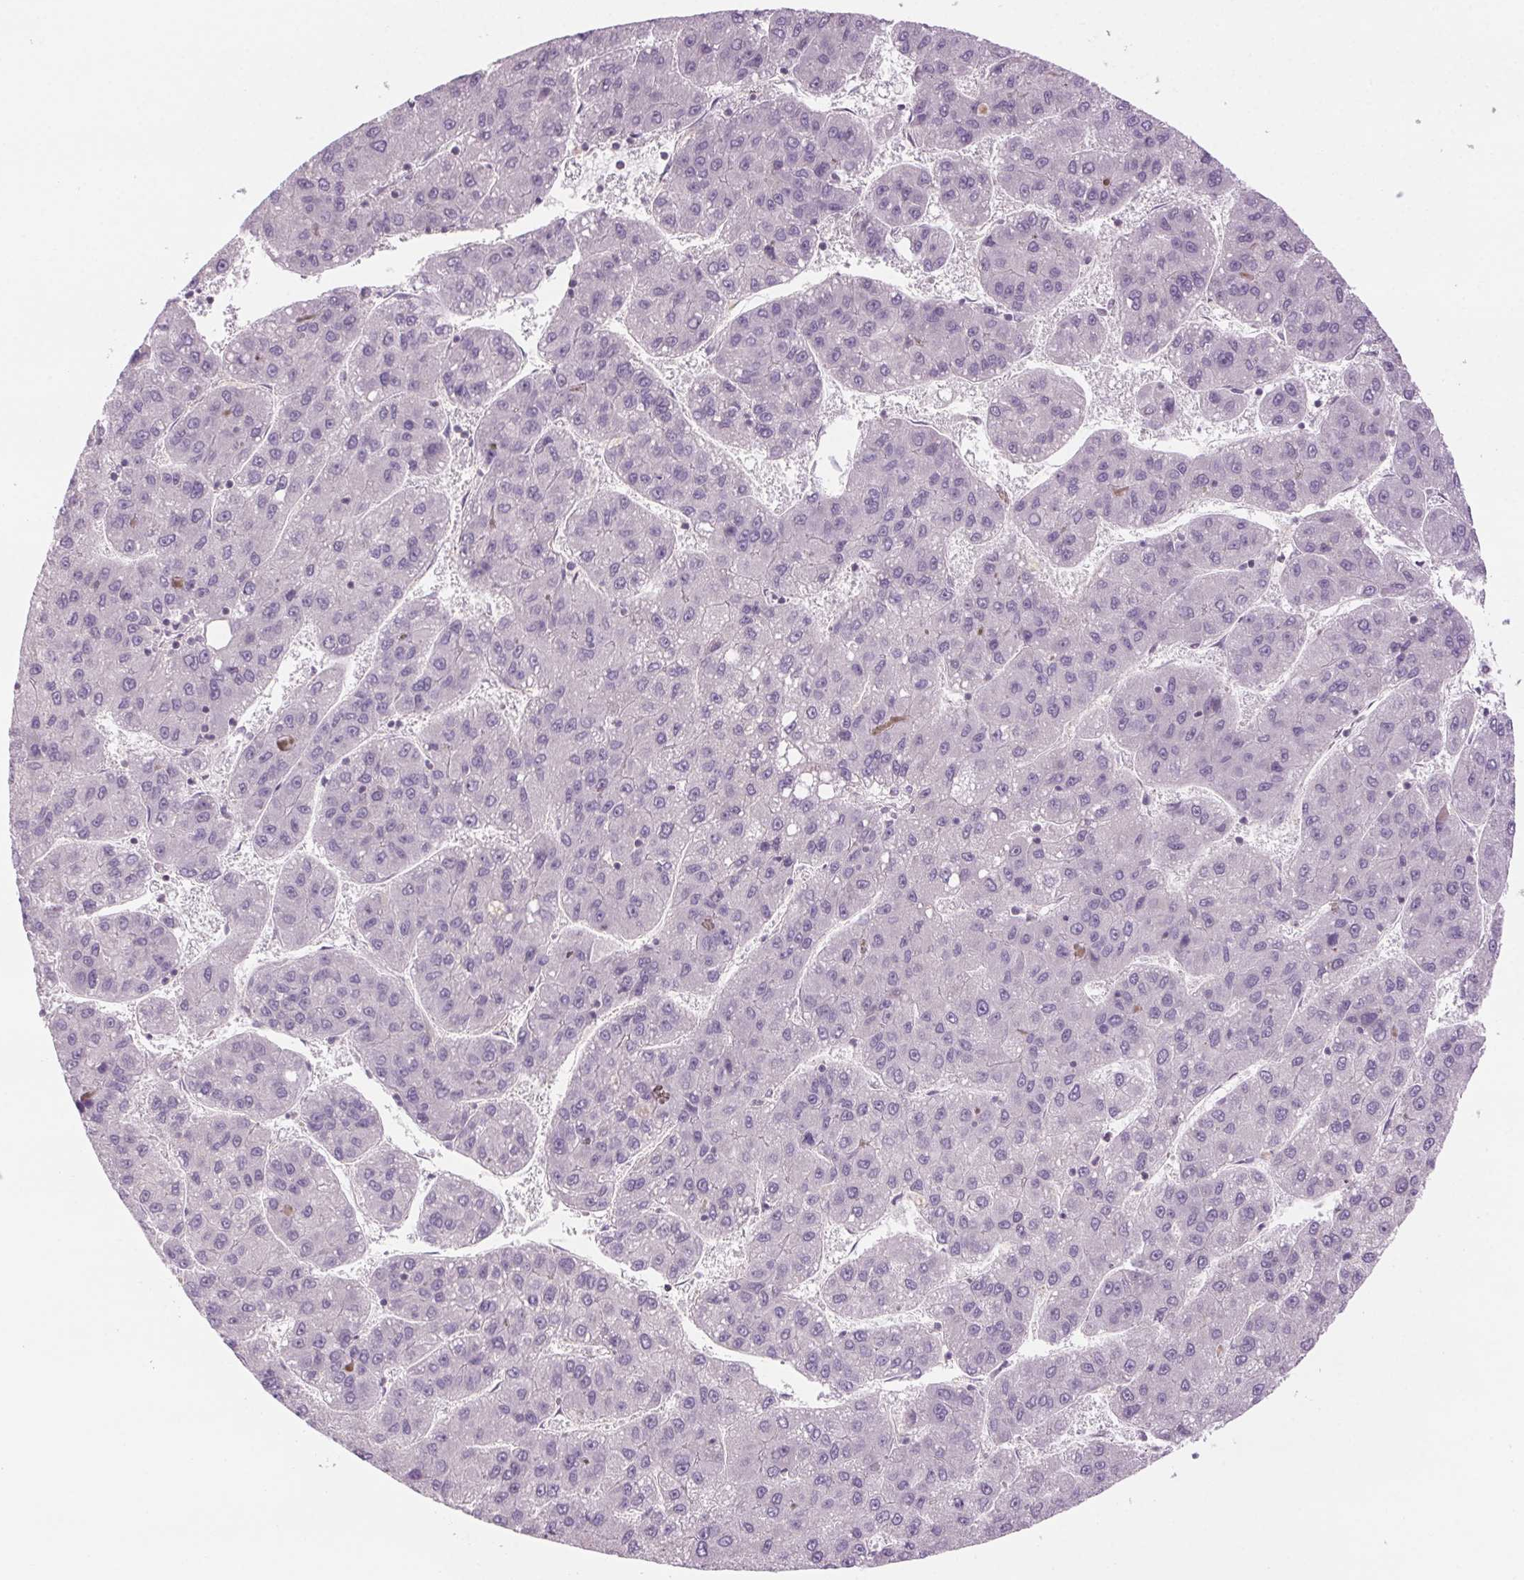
{"staining": {"intensity": "negative", "quantity": "none", "location": "none"}, "tissue": "liver cancer", "cell_type": "Tumor cells", "image_type": "cancer", "snomed": [{"axis": "morphology", "description": "Carcinoma, Hepatocellular, NOS"}, {"axis": "topography", "description": "Liver"}], "caption": "High power microscopy histopathology image of an IHC image of hepatocellular carcinoma (liver), revealing no significant staining in tumor cells.", "gene": "HHLA2", "patient": {"sex": "female", "age": 82}}